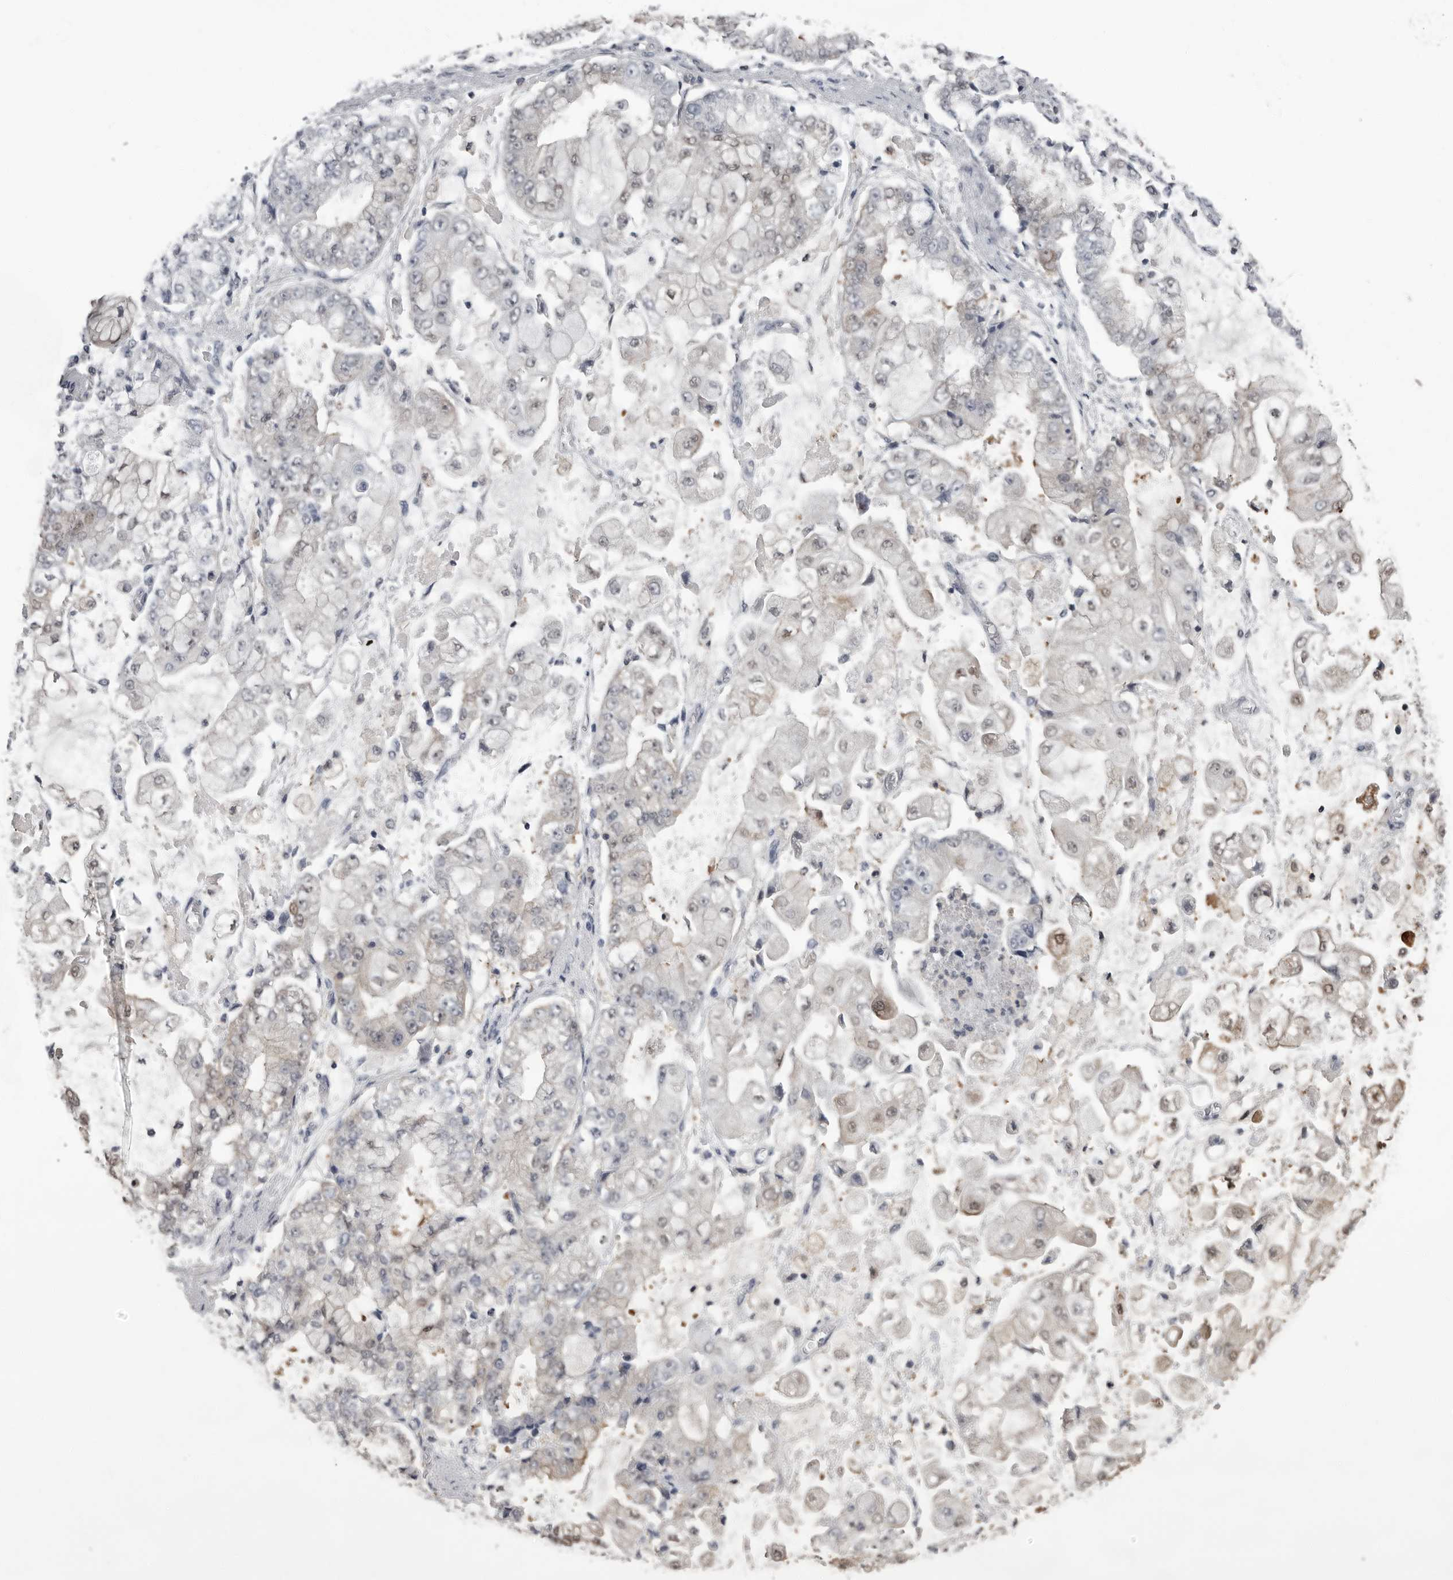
{"staining": {"intensity": "weak", "quantity": "<25%", "location": "cytoplasmic/membranous,nuclear"}, "tissue": "stomach cancer", "cell_type": "Tumor cells", "image_type": "cancer", "snomed": [{"axis": "morphology", "description": "Adenocarcinoma, NOS"}, {"axis": "topography", "description": "Stomach"}], "caption": "Tumor cells show no significant protein positivity in stomach cancer.", "gene": "LZIC", "patient": {"sex": "male", "age": 76}}